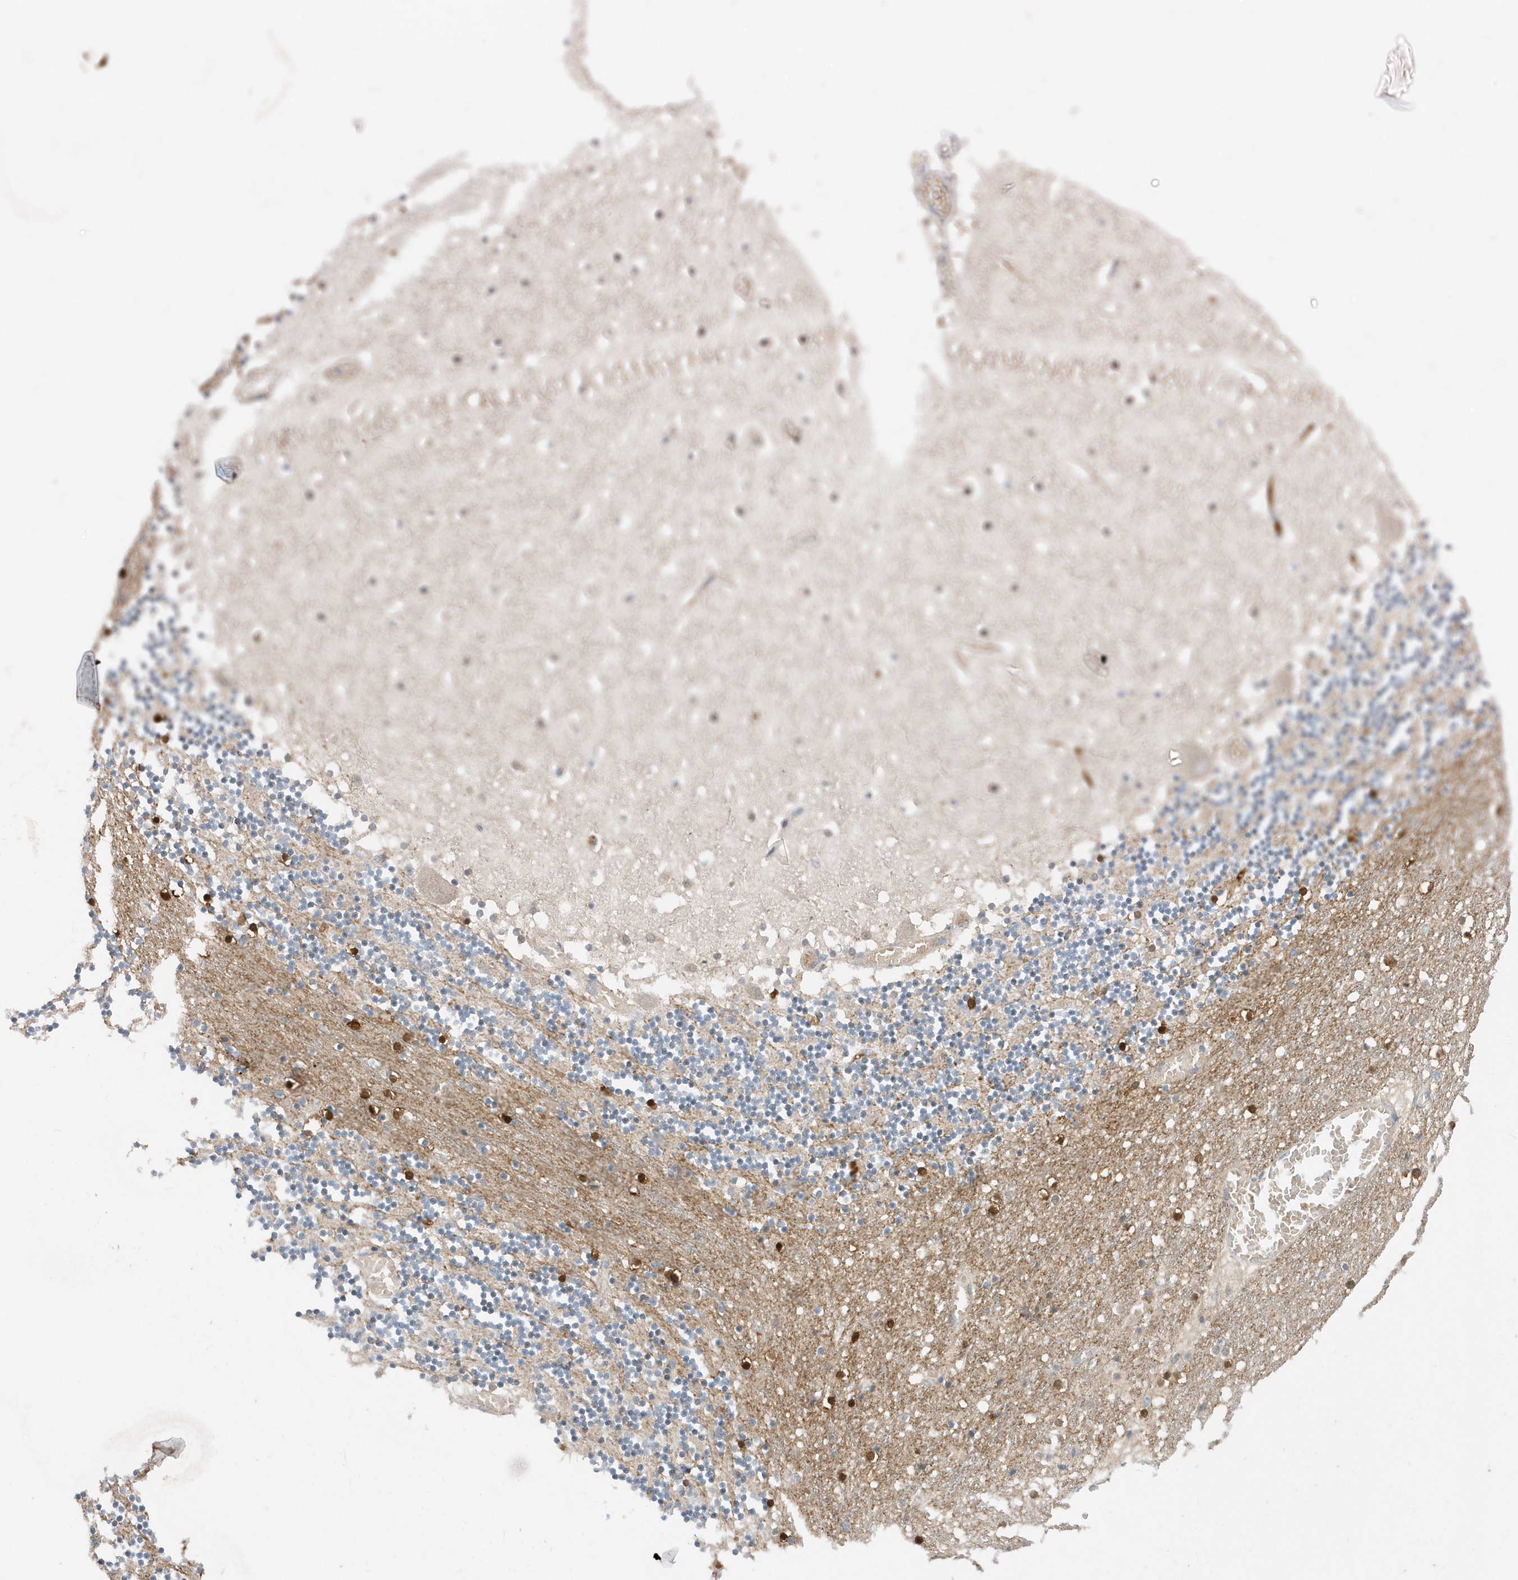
{"staining": {"intensity": "moderate", "quantity": "<25%", "location": "cytoplasmic/membranous,nuclear"}, "tissue": "cerebellum", "cell_type": "Cells in granular layer", "image_type": "normal", "snomed": [{"axis": "morphology", "description": "Normal tissue, NOS"}, {"axis": "topography", "description": "Cerebellum"}], "caption": "The photomicrograph shows staining of normal cerebellum, revealing moderate cytoplasmic/membranous,nuclear protein positivity (brown color) within cells in granular layer.", "gene": "USP53", "patient": {"sex": "female", "age": 28}}